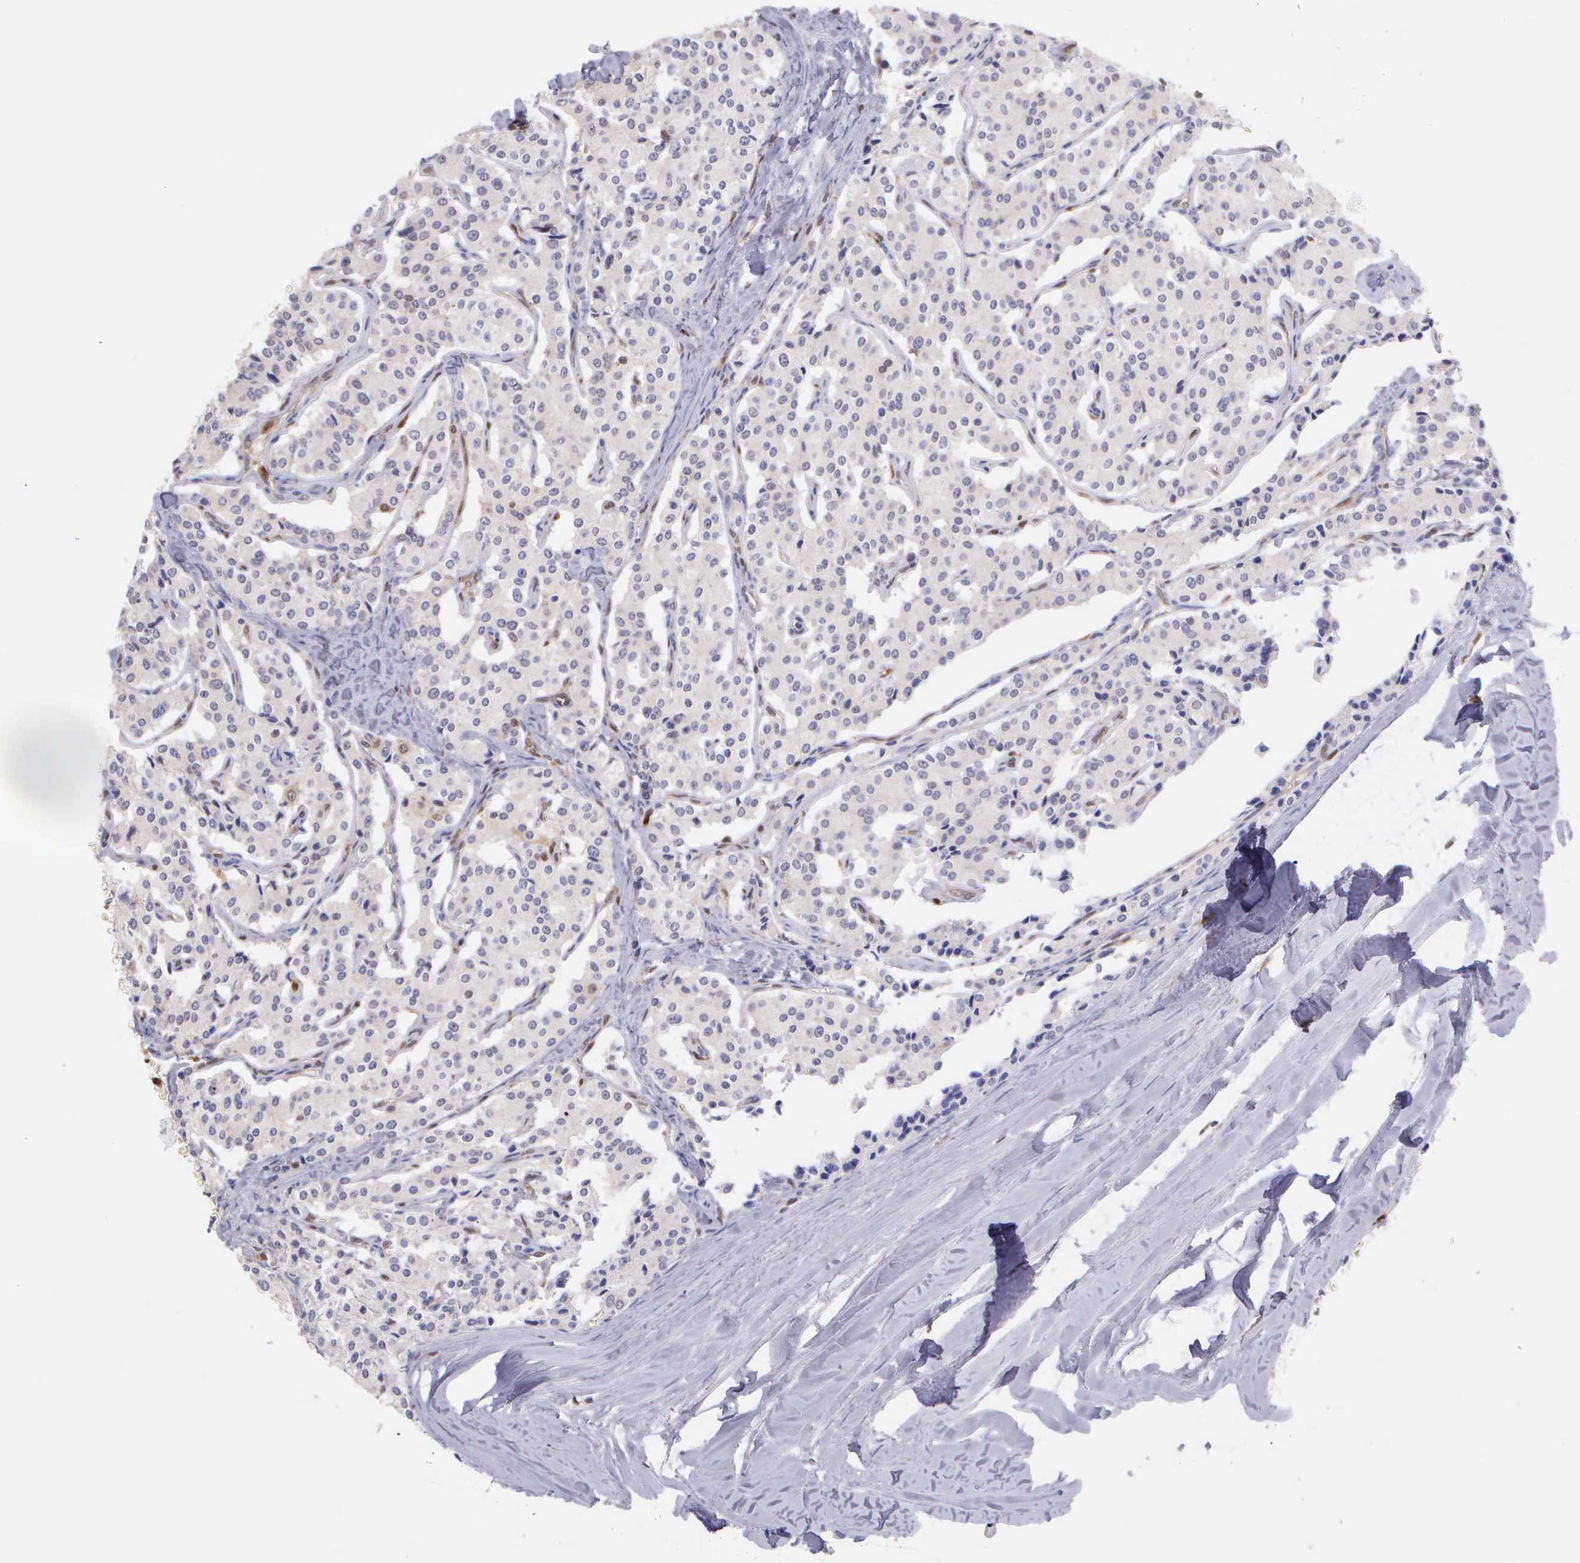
{"staining": {"intensity": "negative", "quantity": "none", "location": "none"}, "tissue": "carcinoid", "cell_type": "Tumor cells", "image_type": "cancer", "snomed": [{"axis": "morphology", "description": "Carcinoid, malignant, NOS"}, {"axis": "topography", "description": "Bronchus"}], "caption": "This photomicrograph is of malignant carcinoid stained with immunohistochemistry (IHC) to label a protein in brown with the nuclei are counter-stained blue. There is no staining in tumor cells. The staining was performed using DAB (3,3'-diaminobenzidine) to visualize the protein expression in brown, while the nuclei were stained in blue with hematoxylin (Magnification: 20x).", "gene": "BID", "patient": {"sex": "male", "age": 55}}